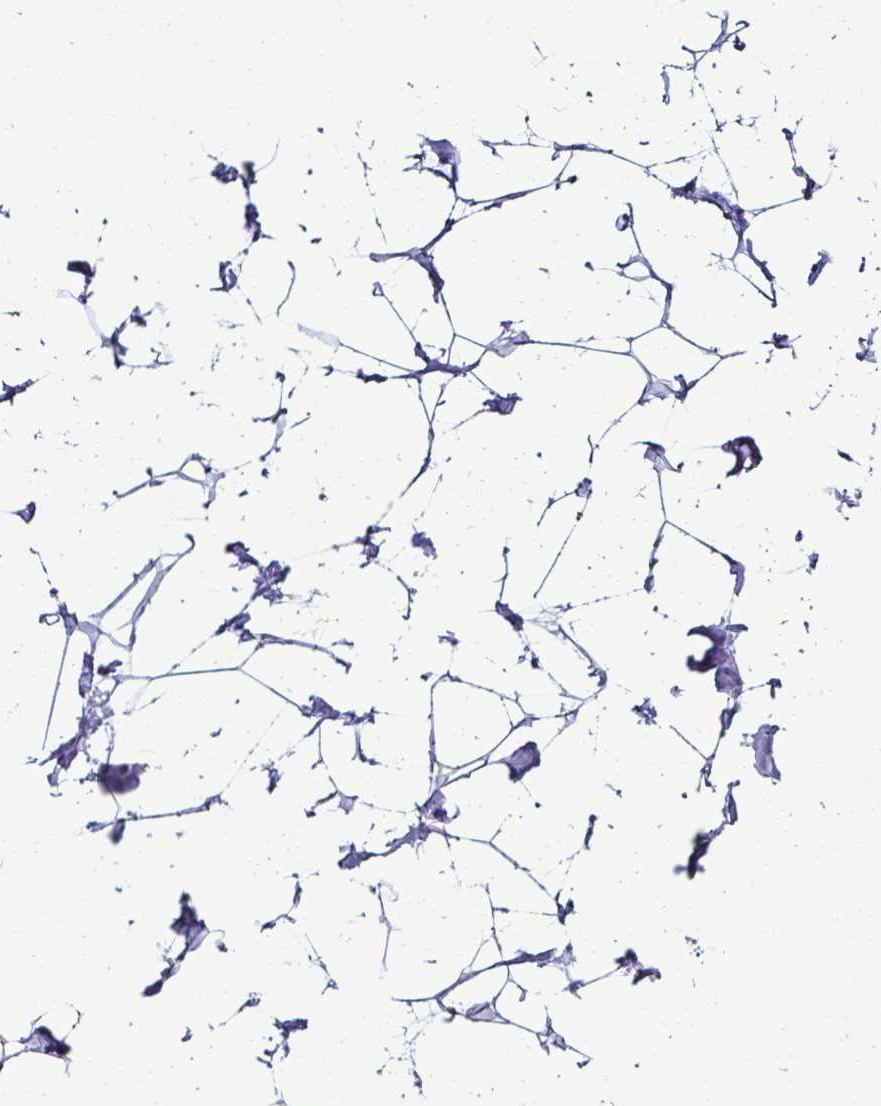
{"staining": {"intensity": "negative", "quantity": "none", "location": "none"}, "tissue": "breast", "cell_type": "Adipocytes", "image_type": "normal", "snomed": [{"axis": "morphology", "description": "Normal tissue, NOS"}, {"axis": "topography", "description": "Breast"}], "caption": "This is a histopathology image of immunohistochemistry staining of benign breast, which shows no staining in adipocytes.", "gene": "SRL", "patient": {"sex": "female", "age": 32}}